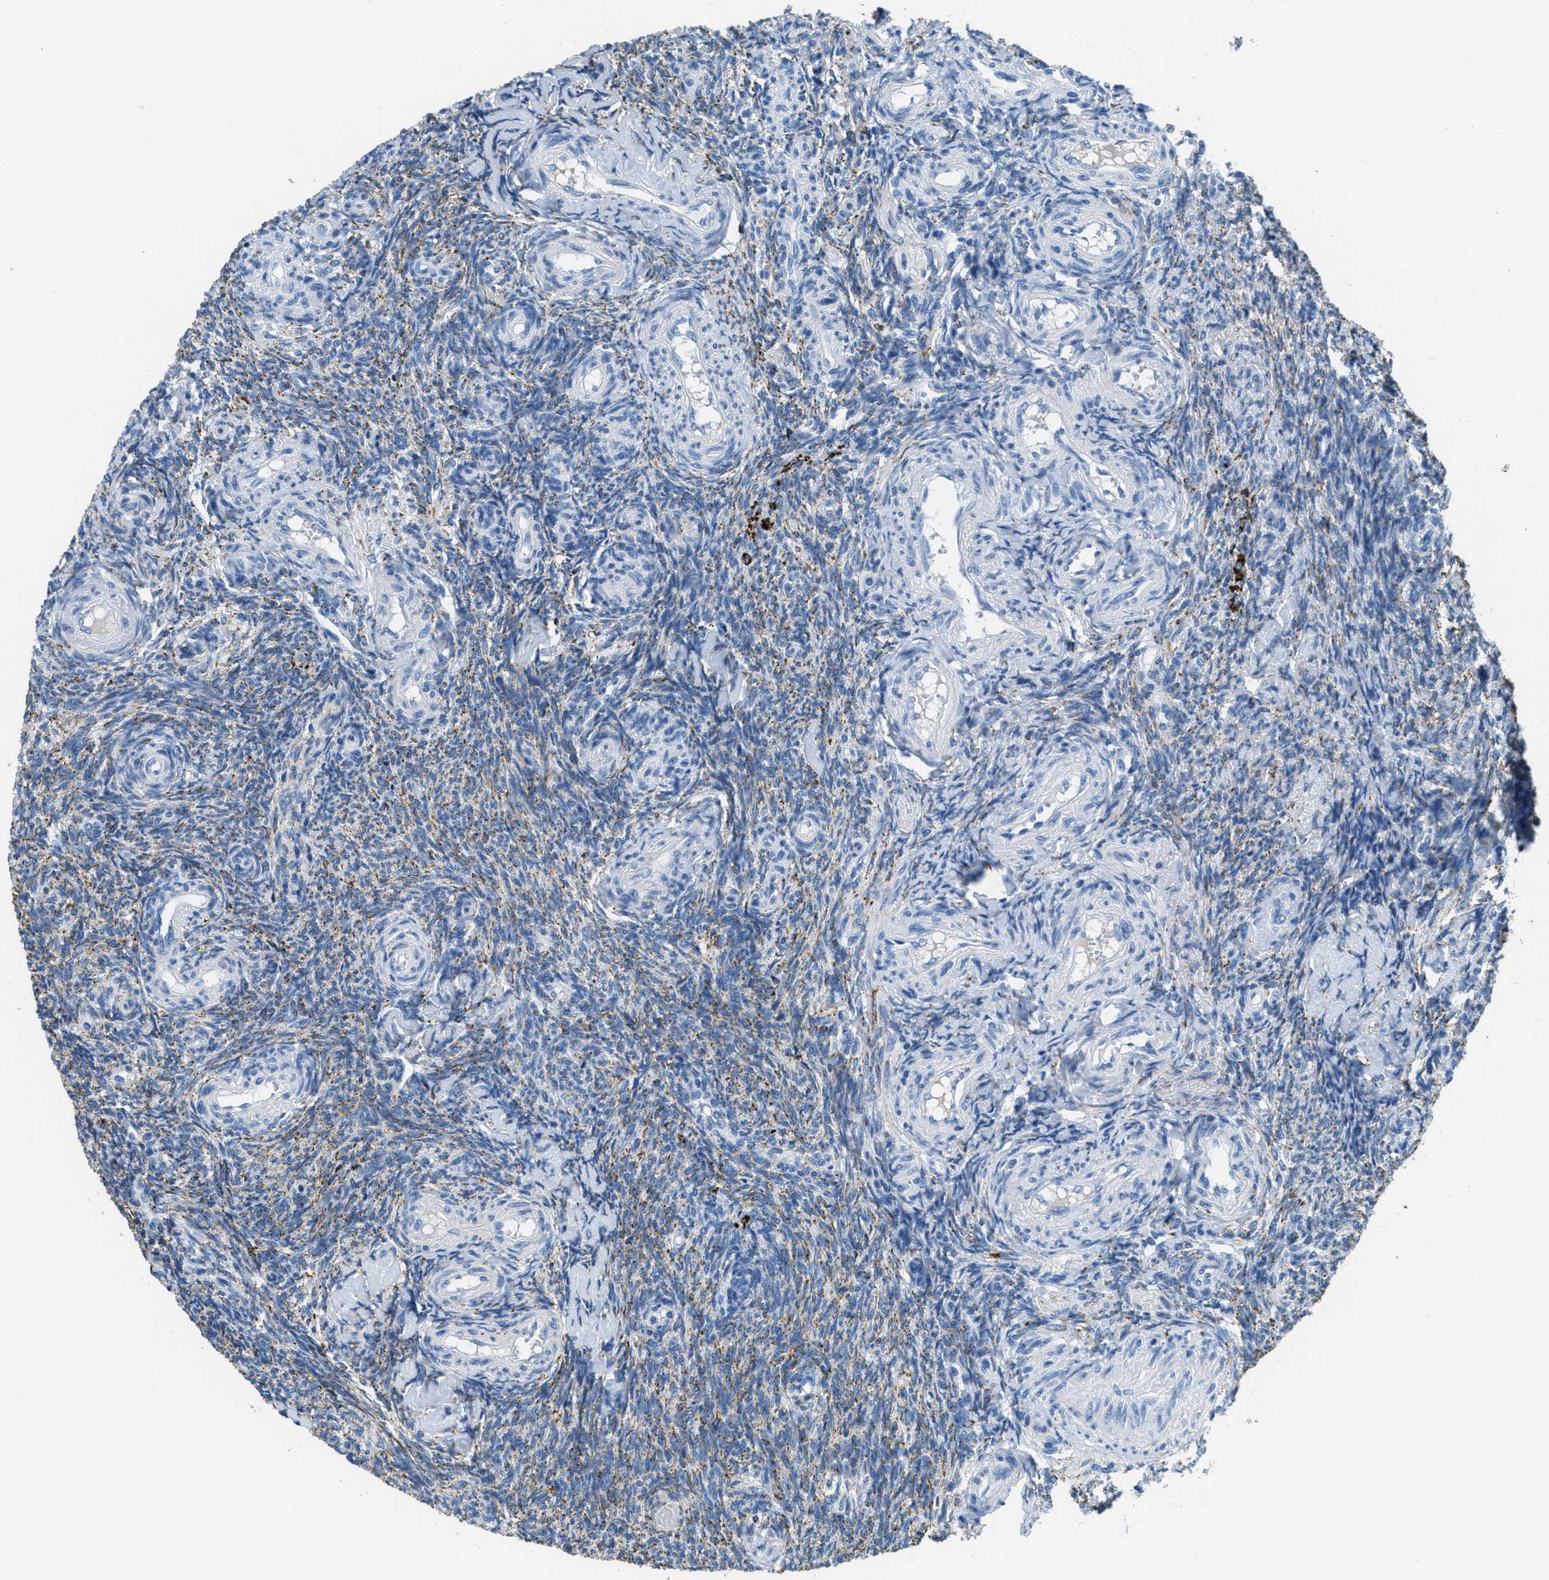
{"staining": {"intensity": "moderate", "quantity": "25%-75%", "location": "cytoplasmic/membranous"}, "tissue": "ovary", "cell_type": "Ovarian stroma cells", "image_type": "normal", "snomed": [{"axis": "morphology", "description": "Normal tissue, NOS"}, {"axis": "topography", "description": "Ovary"}], "caption": "The histopathology image exhibits immunohistochemical staining of benign ovary. There is moderate cytoplasmic/membranous staining is present in about 25%-75% of ovarian stroma cells. The protein of interest is shown in brown color, while the nuclei are stained blue.", "gene": "MGARP", "patient": {"sex": "female", "age": 41}}